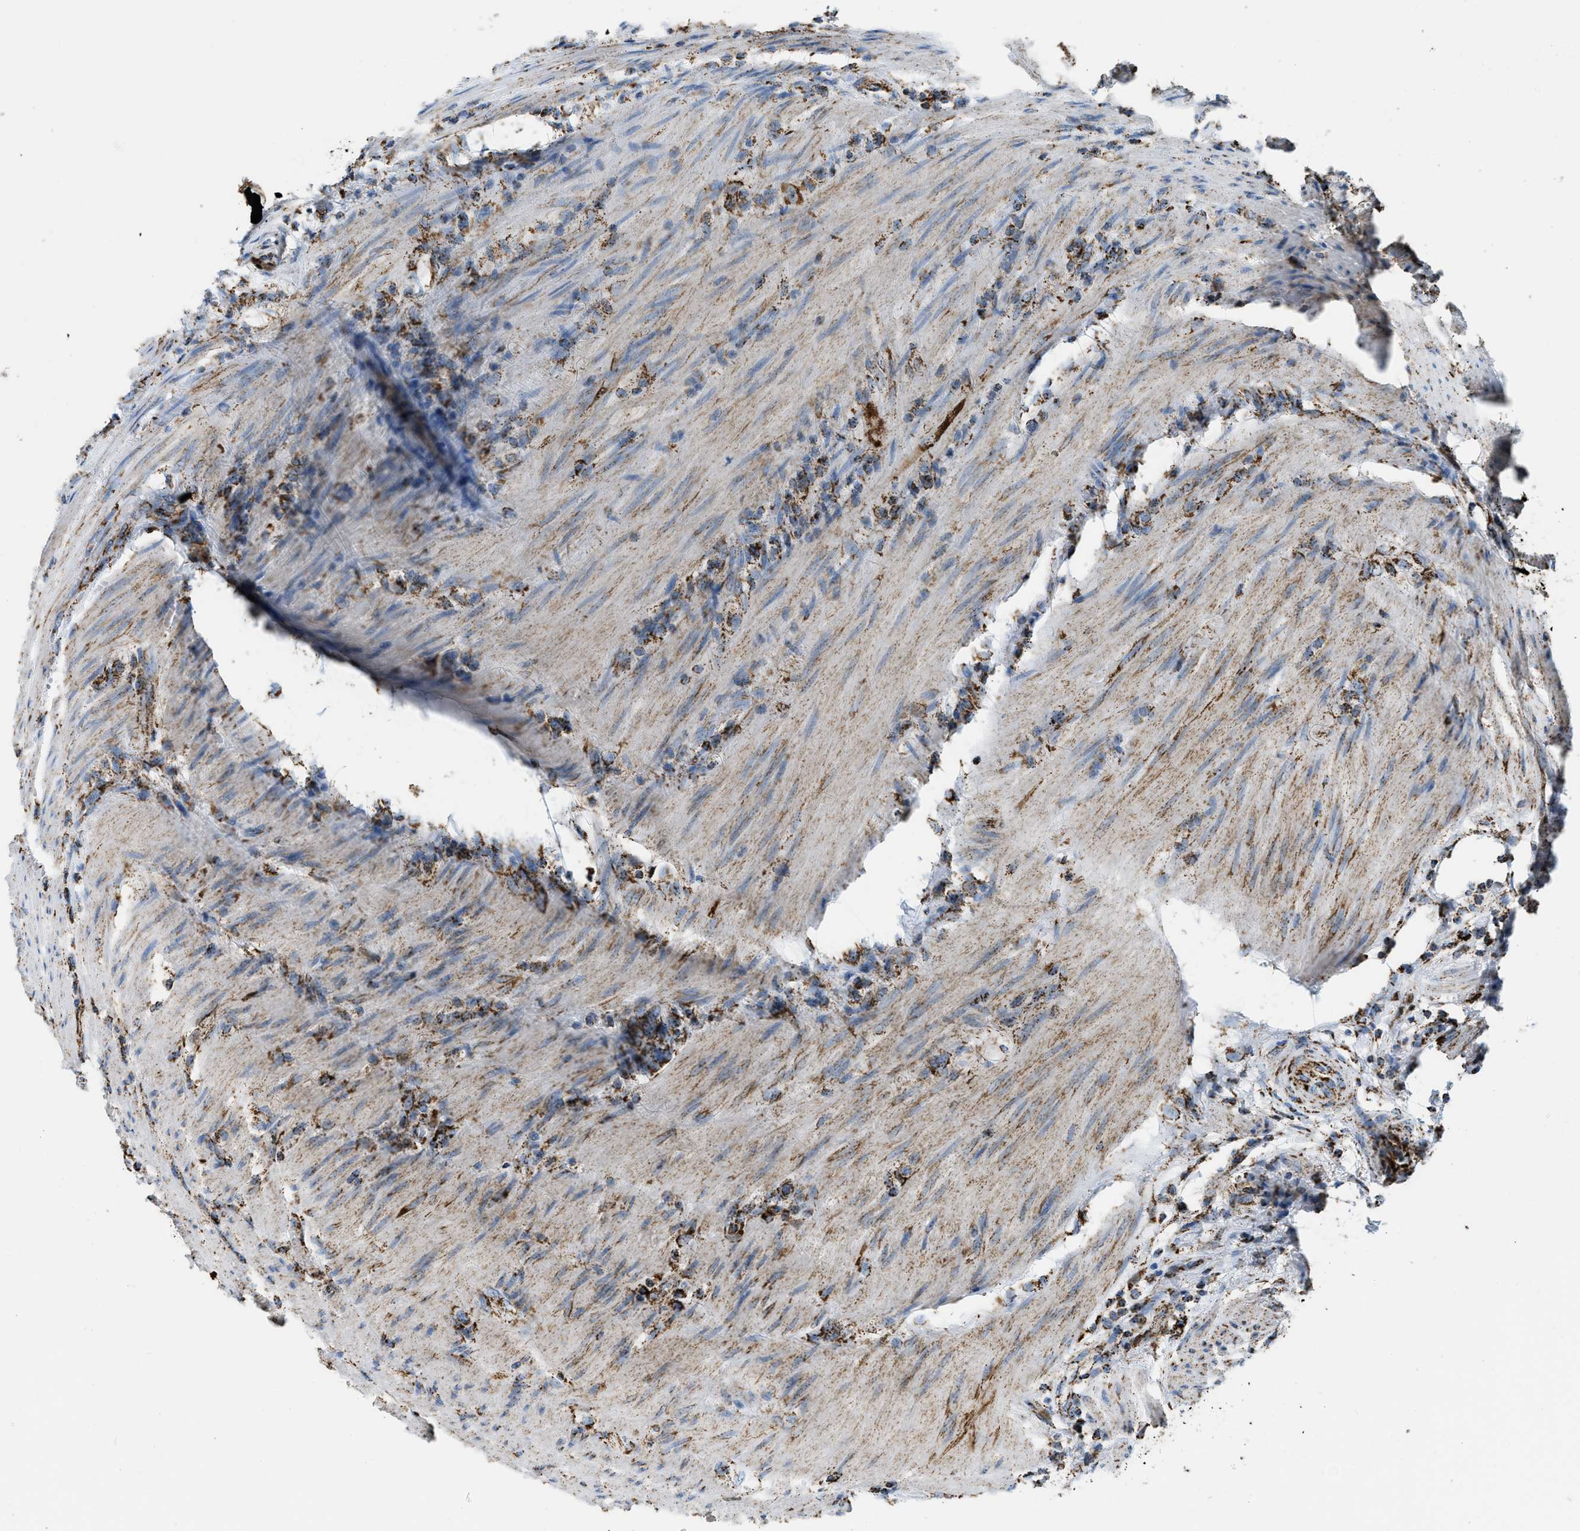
{"staining": {"intensity": "strong", "quantity": ">75%", "location": "cytoplasmic/membranous"}, "tissue": "colorectal cancer", "cell_type": "Tumor cells", "image_type": "cancer", "snomed": [{"axis": "morphology", "description": "Normal tissue, NOS"}, {"axis": "morphology", "description": "Adenocarcinoma, NOS"}, {"axis": "topography", "description": "Rectum"}, {"axis": "topography", "description": "Peripheral nerve tissue"}], "caption": "IHC micrograph of colorectal adenocarcinoma stained for a protein (brown), which reveals high levels of strong cytoplasmic/membranous positivity in about >75% of tumor cells.", "gene": "ETFB", "patient": {"sex": "male", "age": 92}}